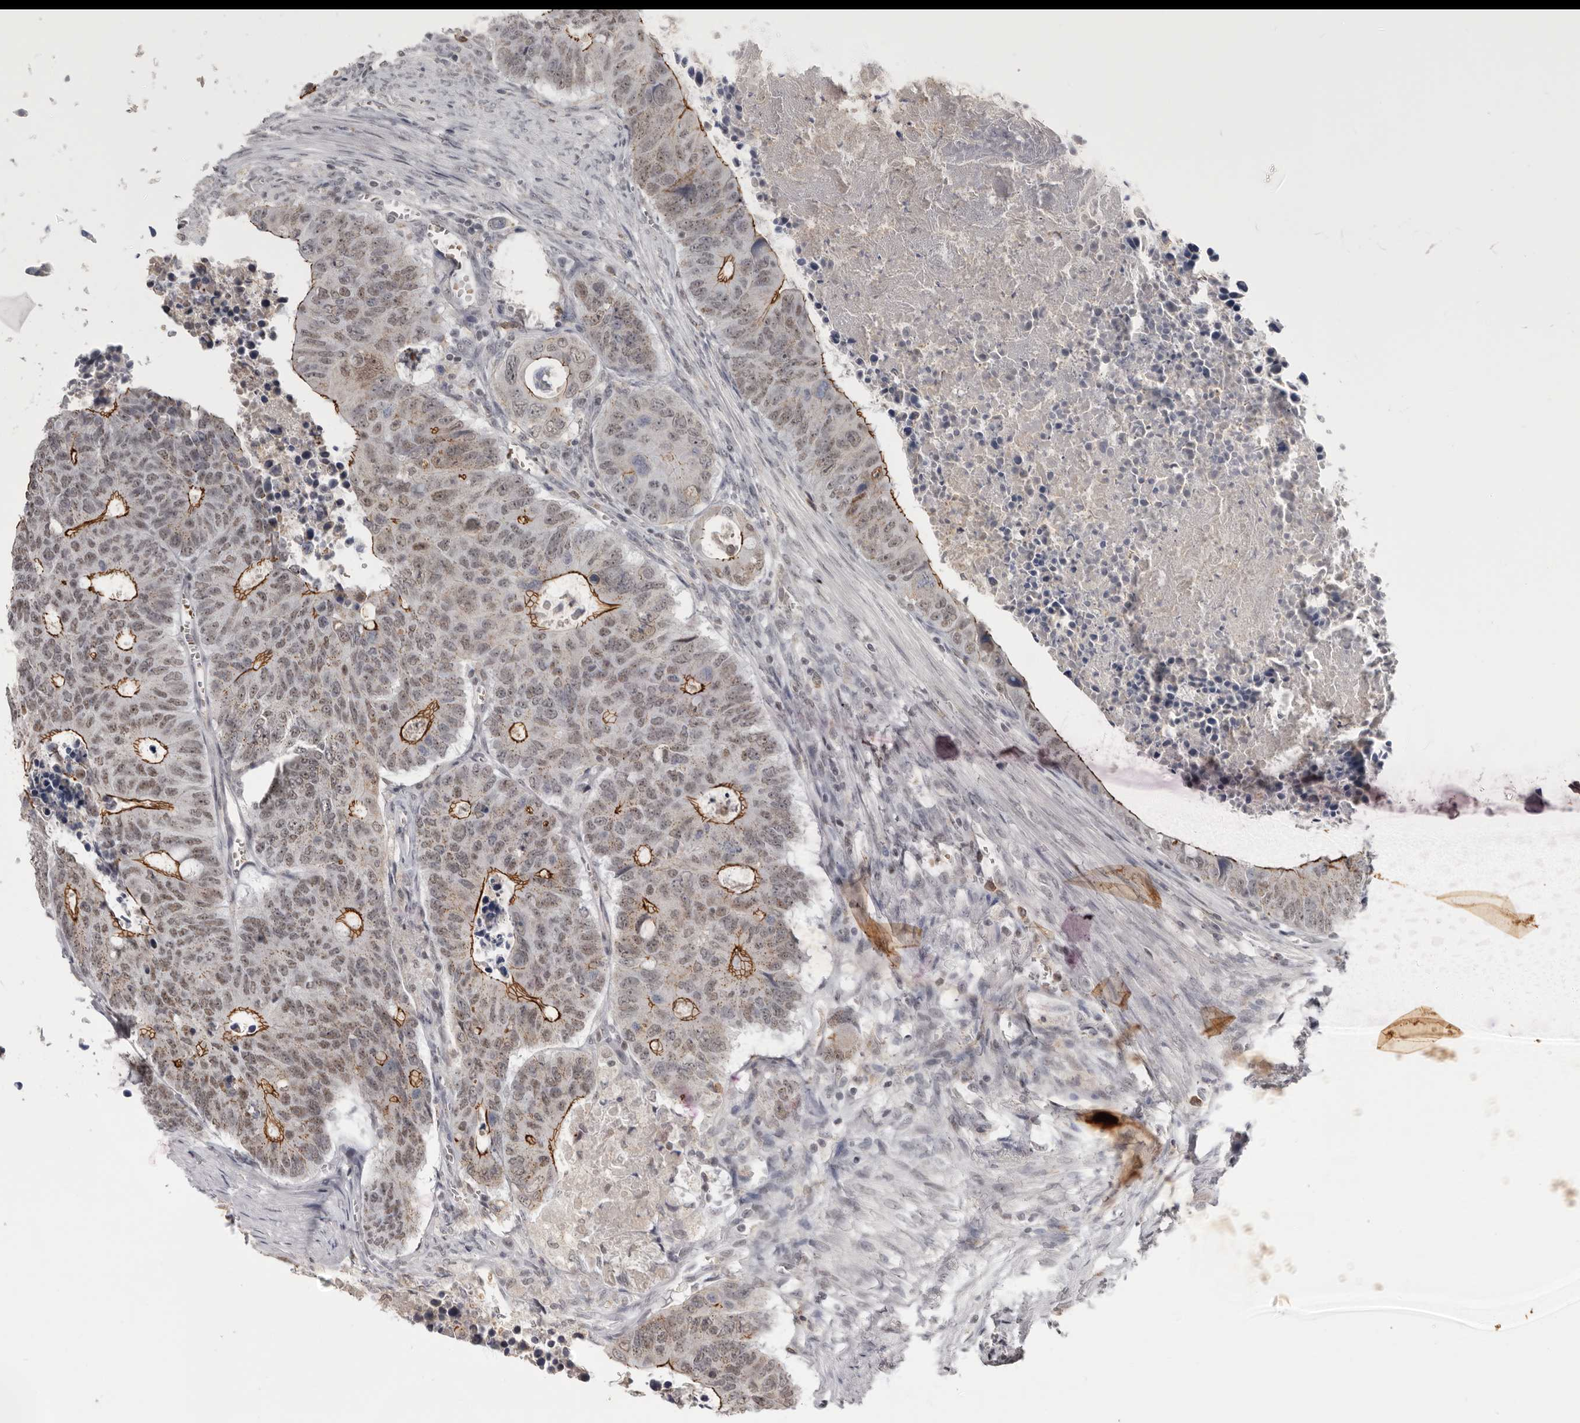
{"staining": {"intensity": "moderate", "quantity": ">75%", "location": "cytoplasmic/membranous,nuclear"}, "tissue": "colorectal cancer", "cell_type": "Tumor cells", "image_type": "cancer", "snomed": [{"axis": "morphology", "description": "Adenocarcinoma, NOS"}, {"axis": "topography", "description": "Colon"}], "caption": "Colorectal cancer stained with a protein marker displays moderate staining in tumor cells.", "gene": "CGN", "patient": {"sex": "male", "age": 87}}